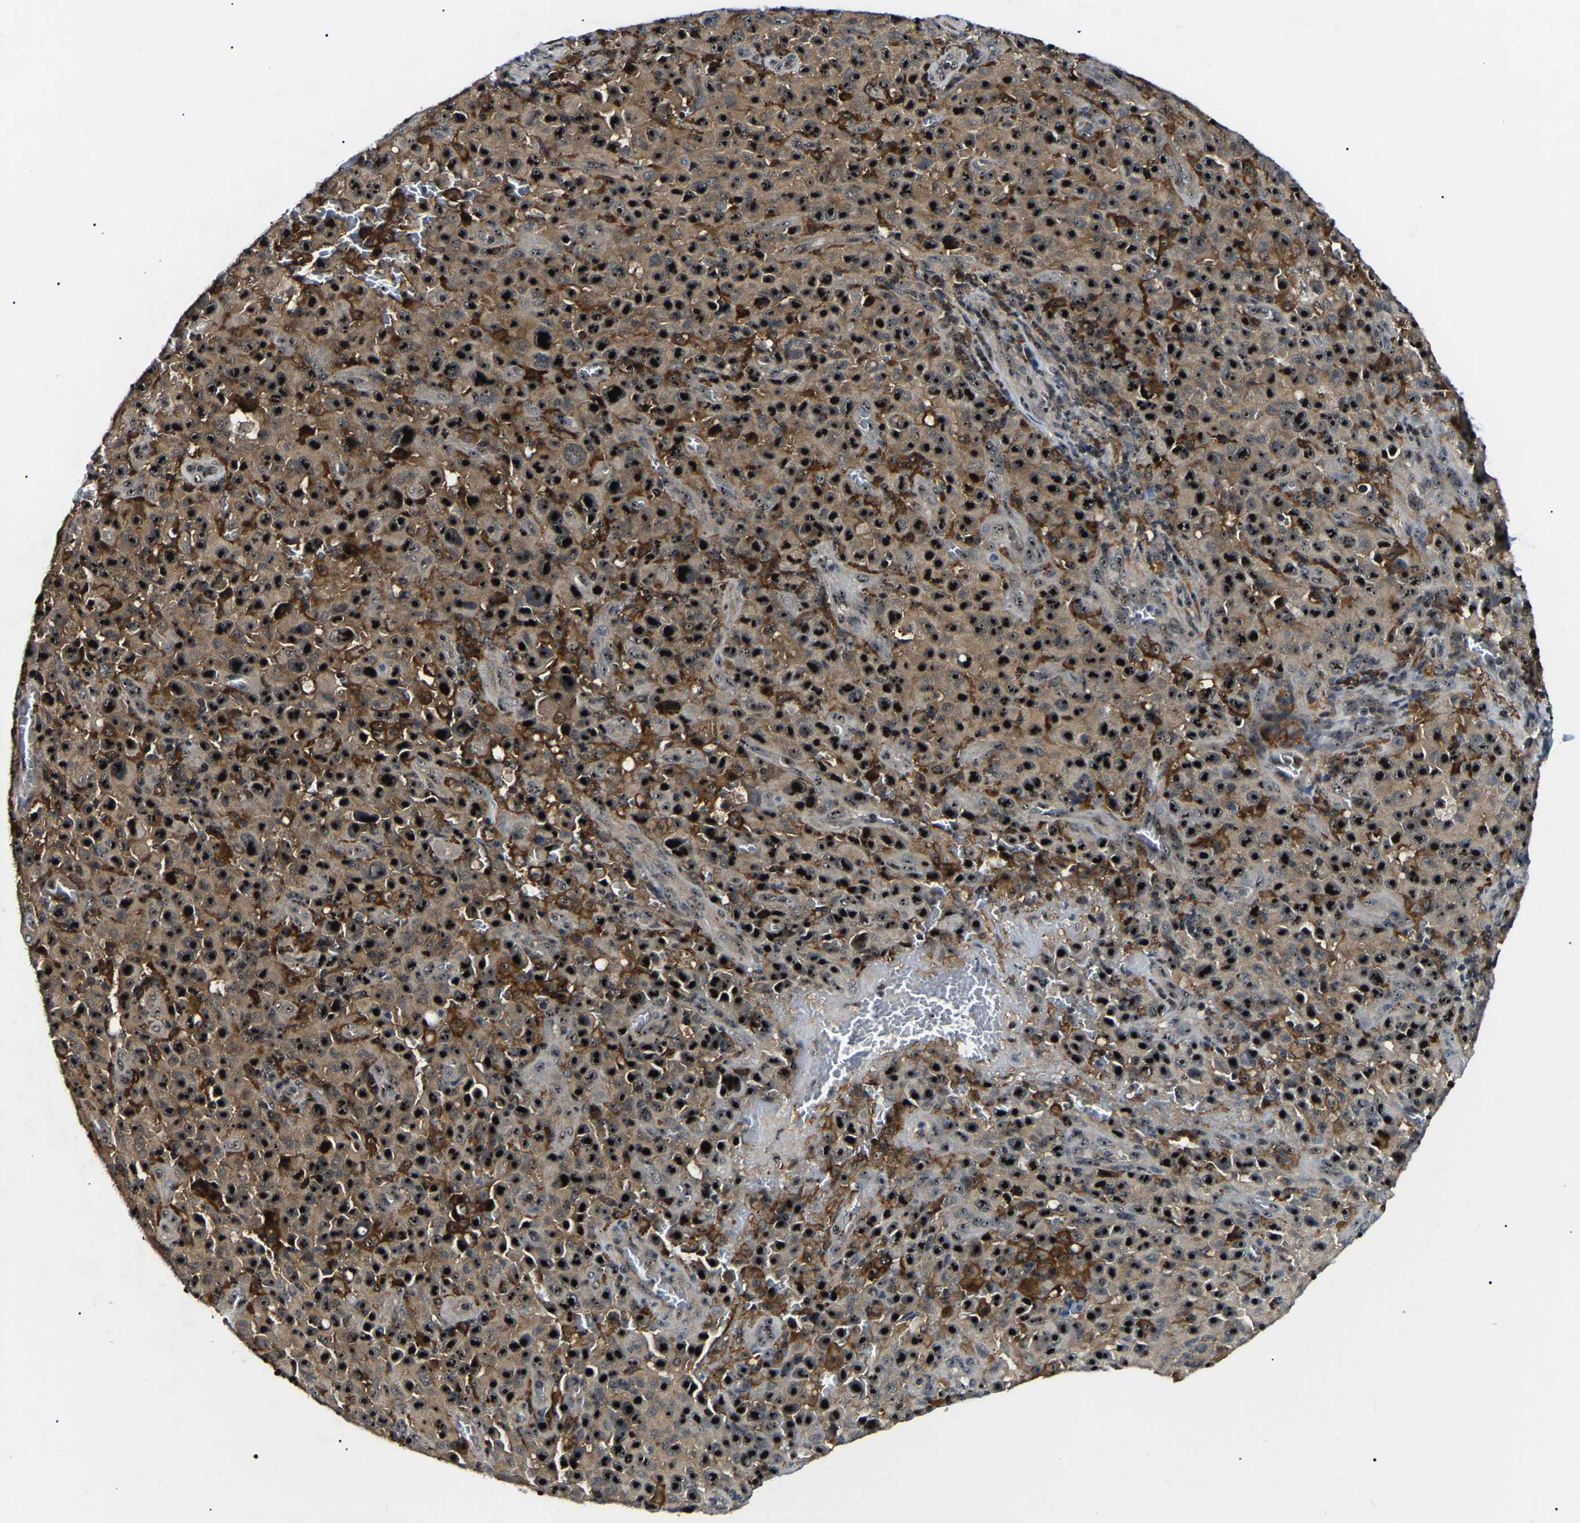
{"staining": {"intensity": "strong", "quantity": ">75%", "location": "cytoplasmic/membranous,nuclear"}, "tissue": "melanoma", "cell_type": "Tumor cells", "image_type": "cancer", "snomed": [{"axis": "morphology", "description": "Malignant melanoma, NOS"}, {"axis": "topography", "description": "Skin"}], "caption": "Human malignant melanoma stained for a protein (brown) displays strong cytoplasmic/membranous and nuclear positive expression in approximately >75% of tumor cells.", "gene": "RRP1B", "patient": {"sex": "female", "age": 82}}